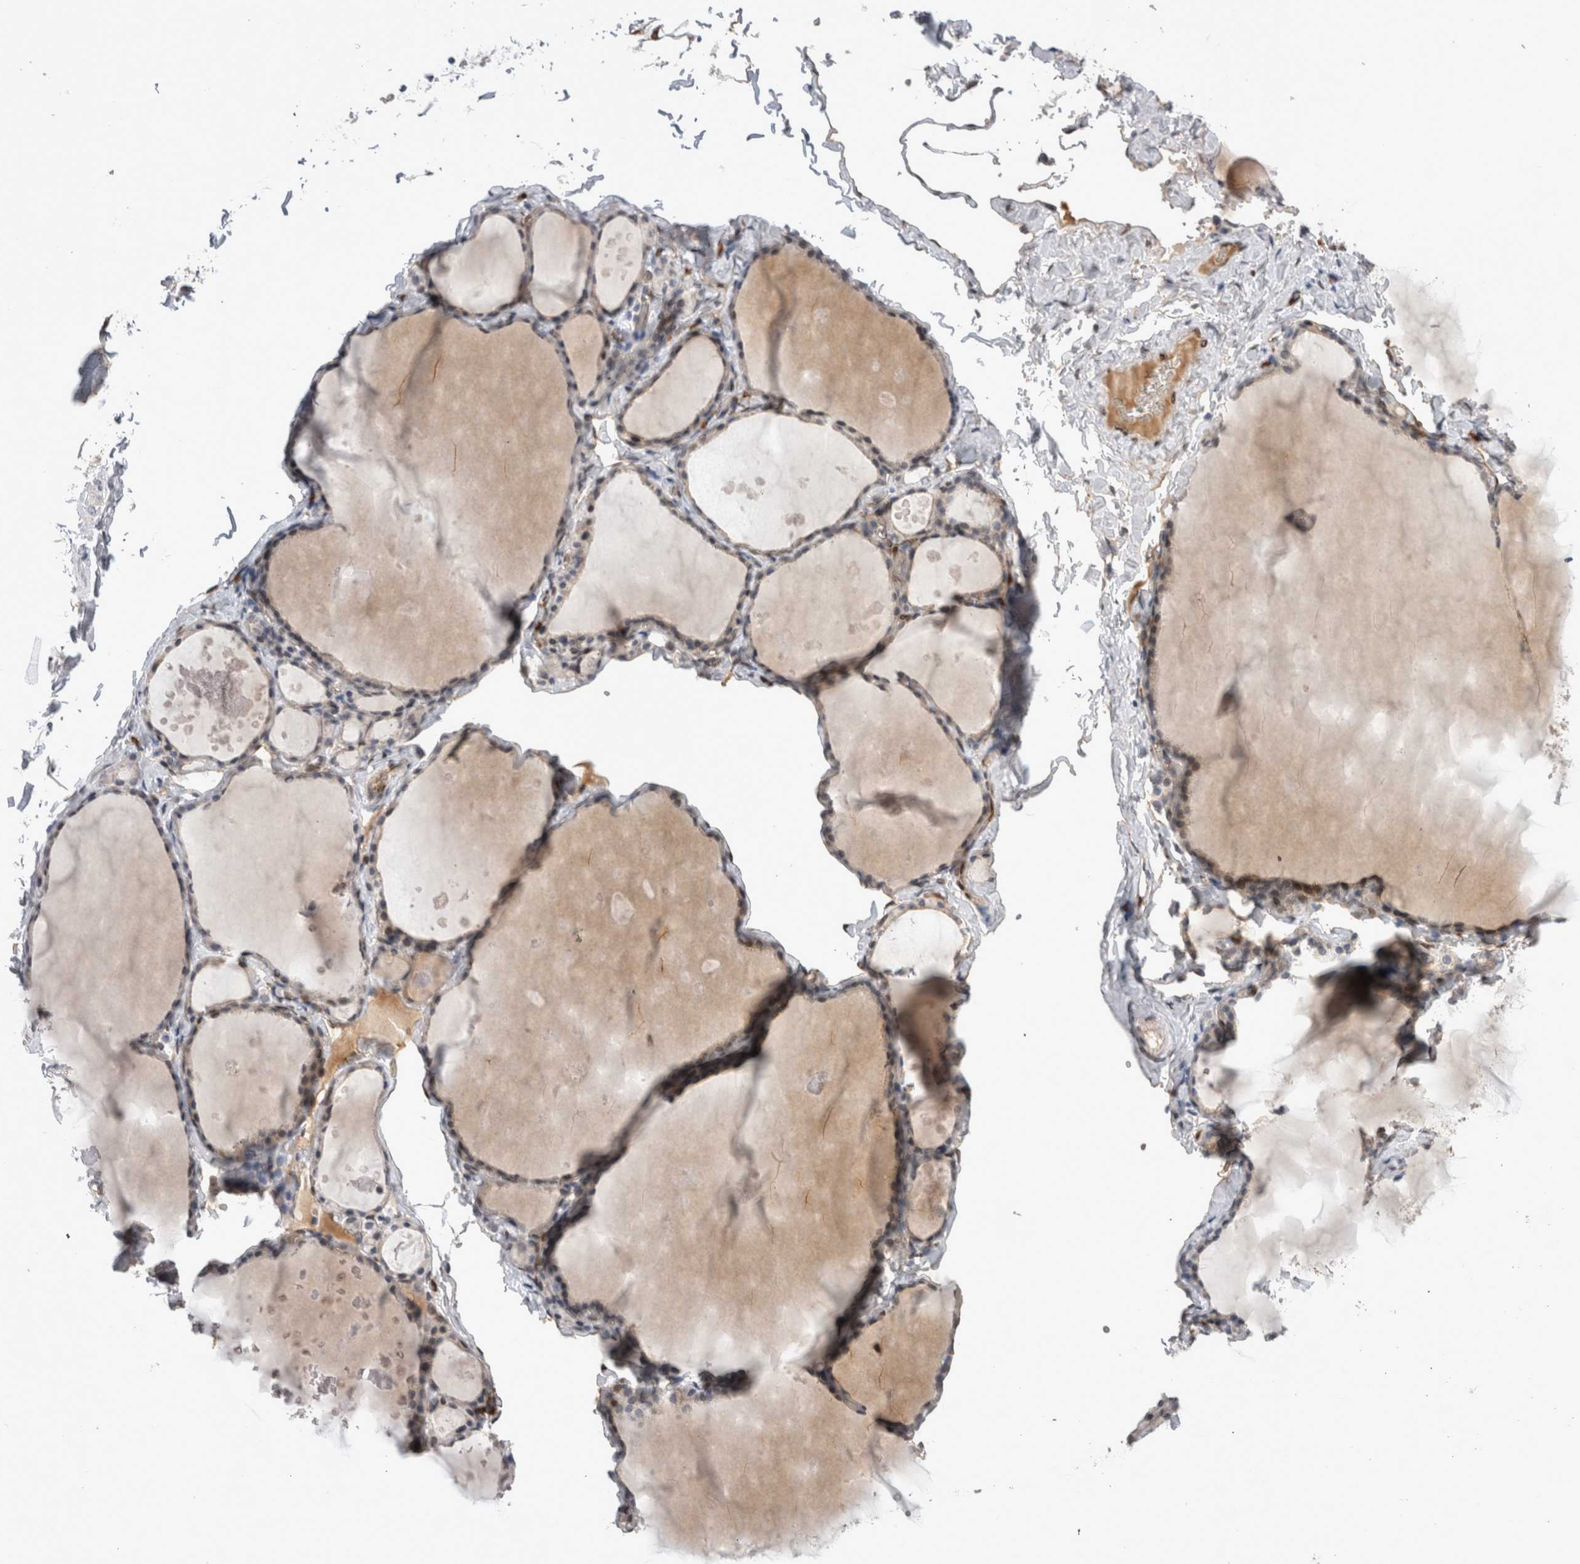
{"staining": {"intensity": "moderate", "quantity": "<25%", "location": "nuclear"}, "tissue": "thyroid gland", "cell_type": "Glandular cells", "image_type": "normal", "snomed": [{"axis": "morphology", "description": "Normal tissue, NOS"}, {"axis": "topography", "description": "Thyroid gland"}], "caption": "Normal thyroid gland shows moderate nuclear expression in approximately <25% of glandular cells.", "gene": "DMTN", "patient": {"sex": "male", "age": 56}}